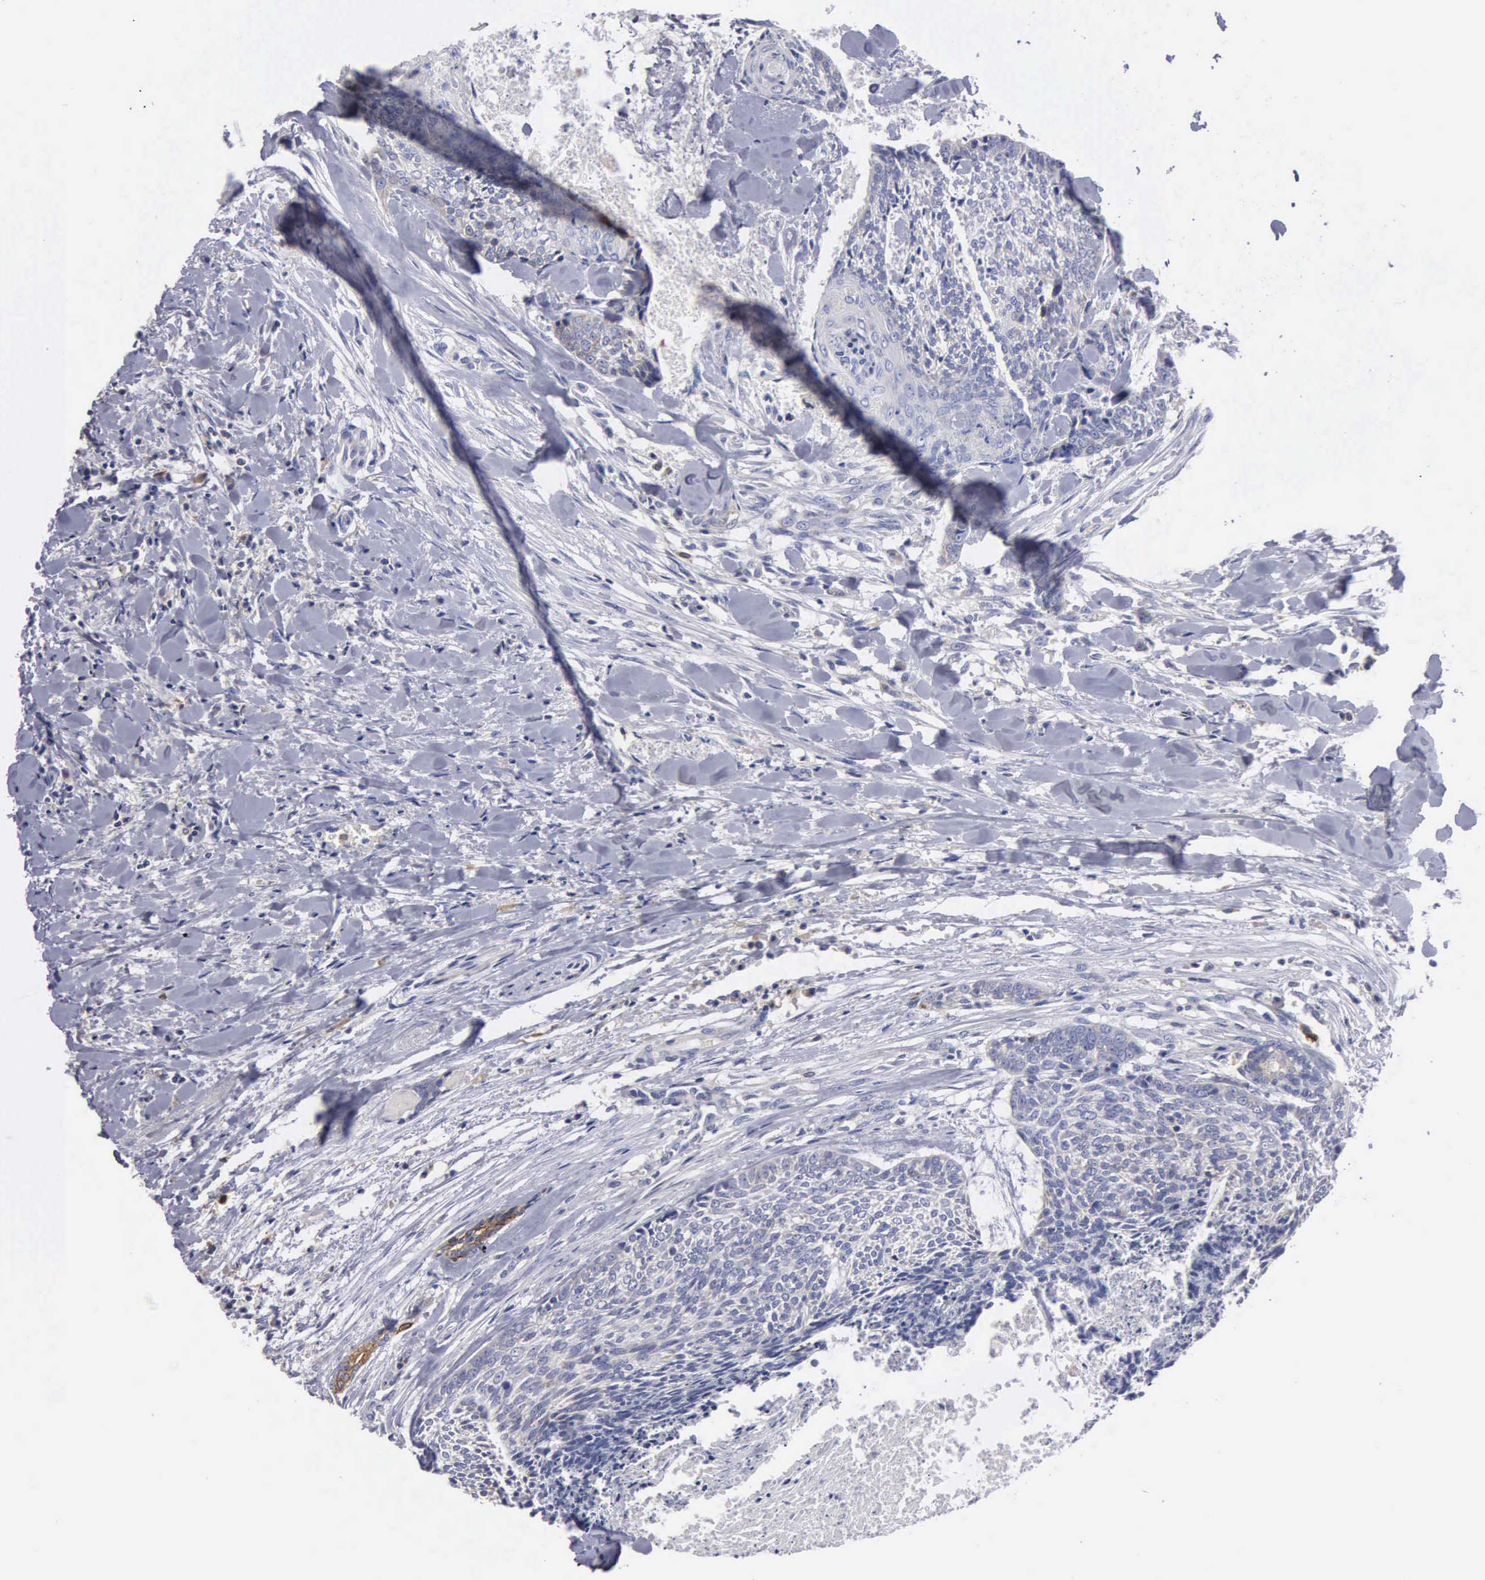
{"staining": {"intensity": "moderate", "quantity": "<25%", "location": "cytoplasmic/membranous"}, "tissue": "head and neck cancer", "cell_type": "Tumor cells", "image_type": "cancer", "snomed": [{"axis": "morphology", "description": "Squamous cell carcinoma, NOS"}, {"axis": "topography", "description": "Salivary gland"}, {"axis": "topography", "description": "Head-Neck"}], "caption": "A brown stain highlights moderate cytoplasmic/membranous staining of a protein in human head and neck cancer (squamous cell carcinoma) tumor cells.", "gene": "PTGS2", "patient": {"sex": "male", "age": 70}}